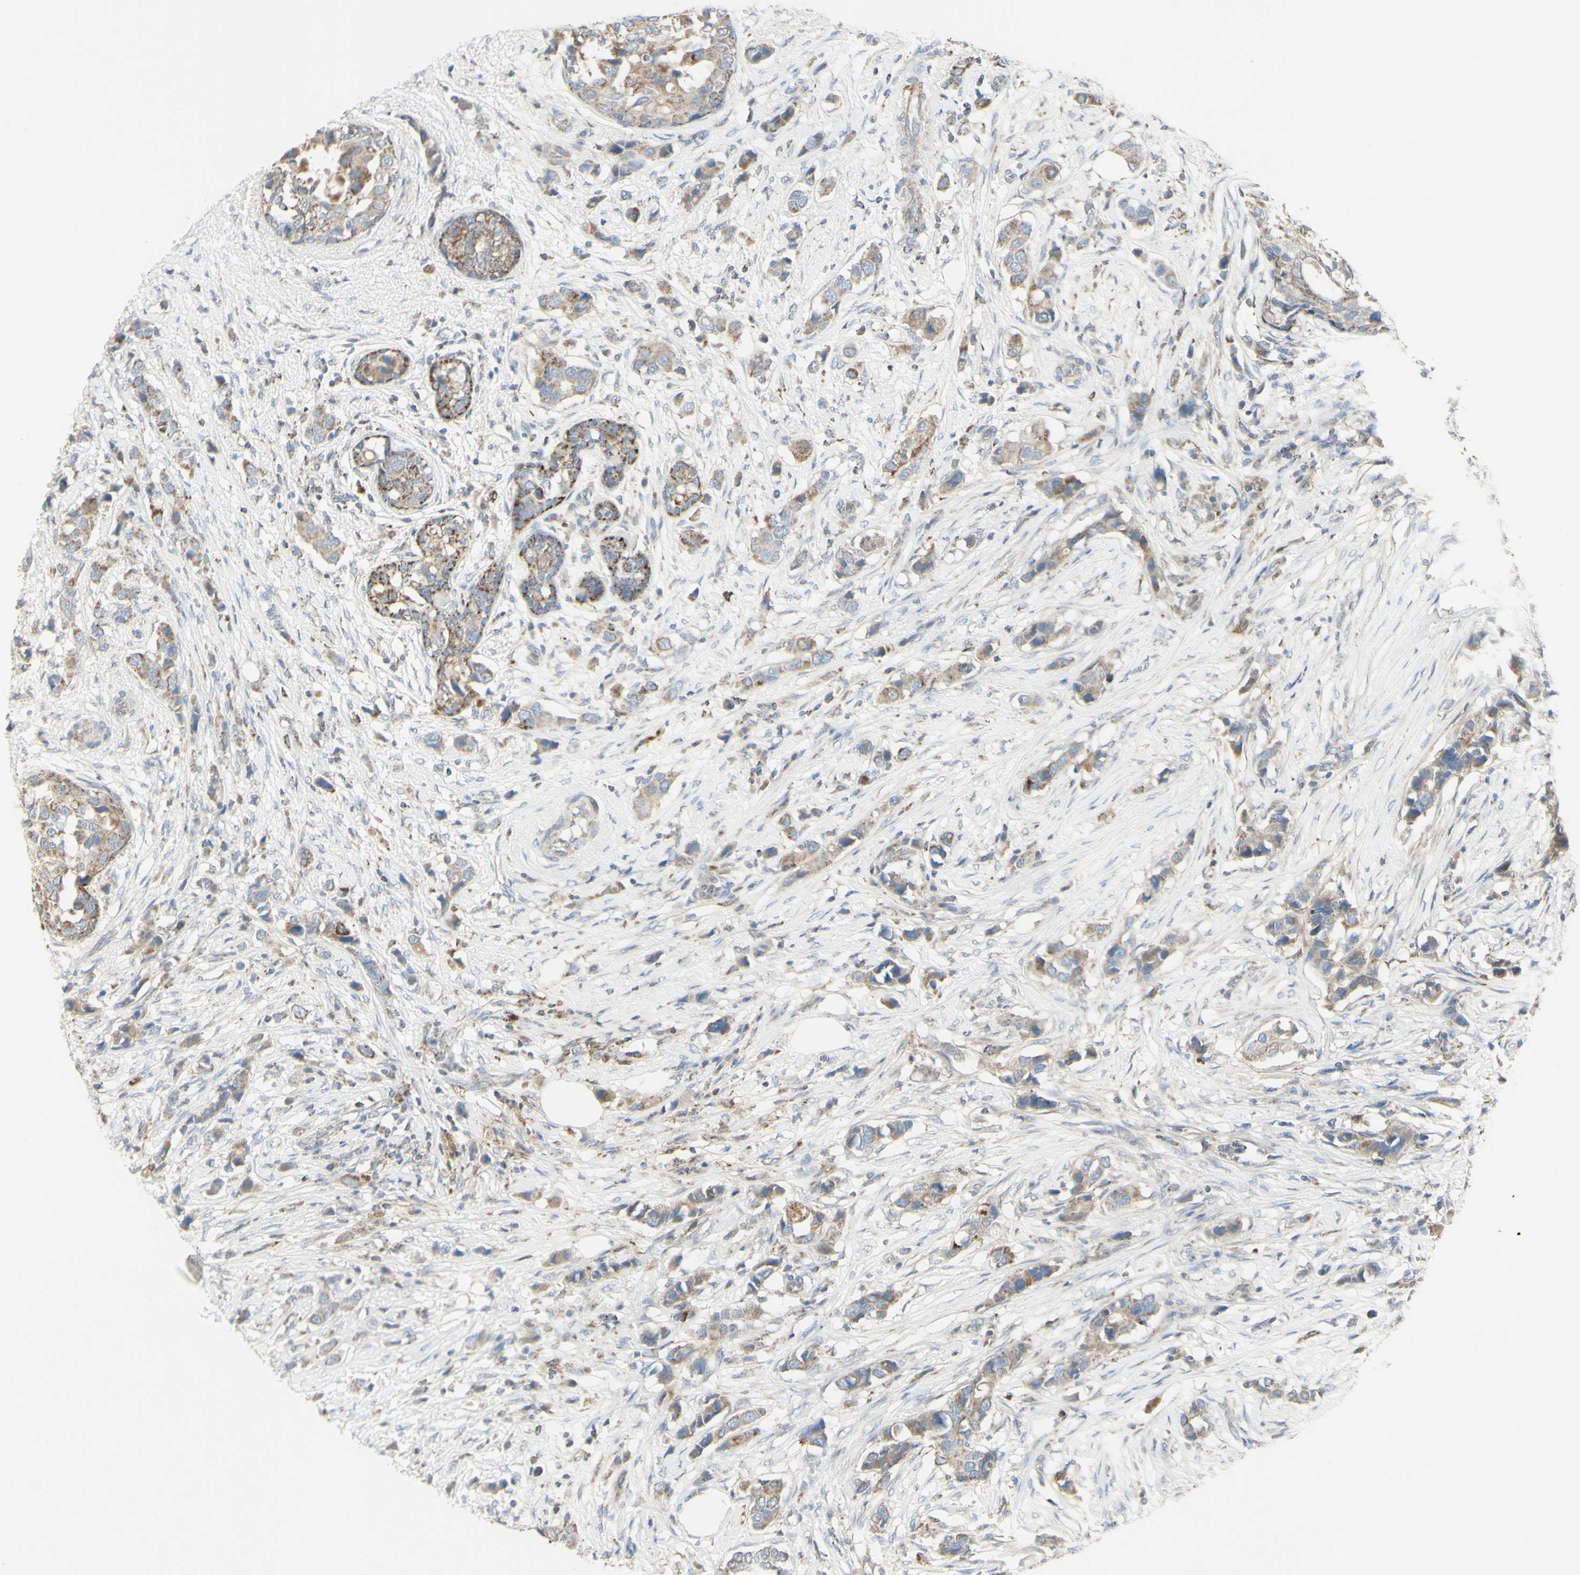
{"staining": {"intensity": "weak", "quantity": "25%-75%", "location": "cytoplasmic/membranous"}, "tissue": "breast cancer", "cell_type": "Tumor cells", "image_type": "cancer", "snomed": [{"axis": "morphology", "description": "Normal tissue, NOS"}, {"axis": "morphology", "description": "Duct carcinoma"}, {"axis": "topography", "description": "Breast"}], "caption": "There is low levels of weak cytoplasmic/membranous staining in tumor cells of breast cancer, as demonstrated by immunohistochemical staining (brown color).", "gene": "CNTNAP1", "patient": {"sex": "female", "age": 50}}